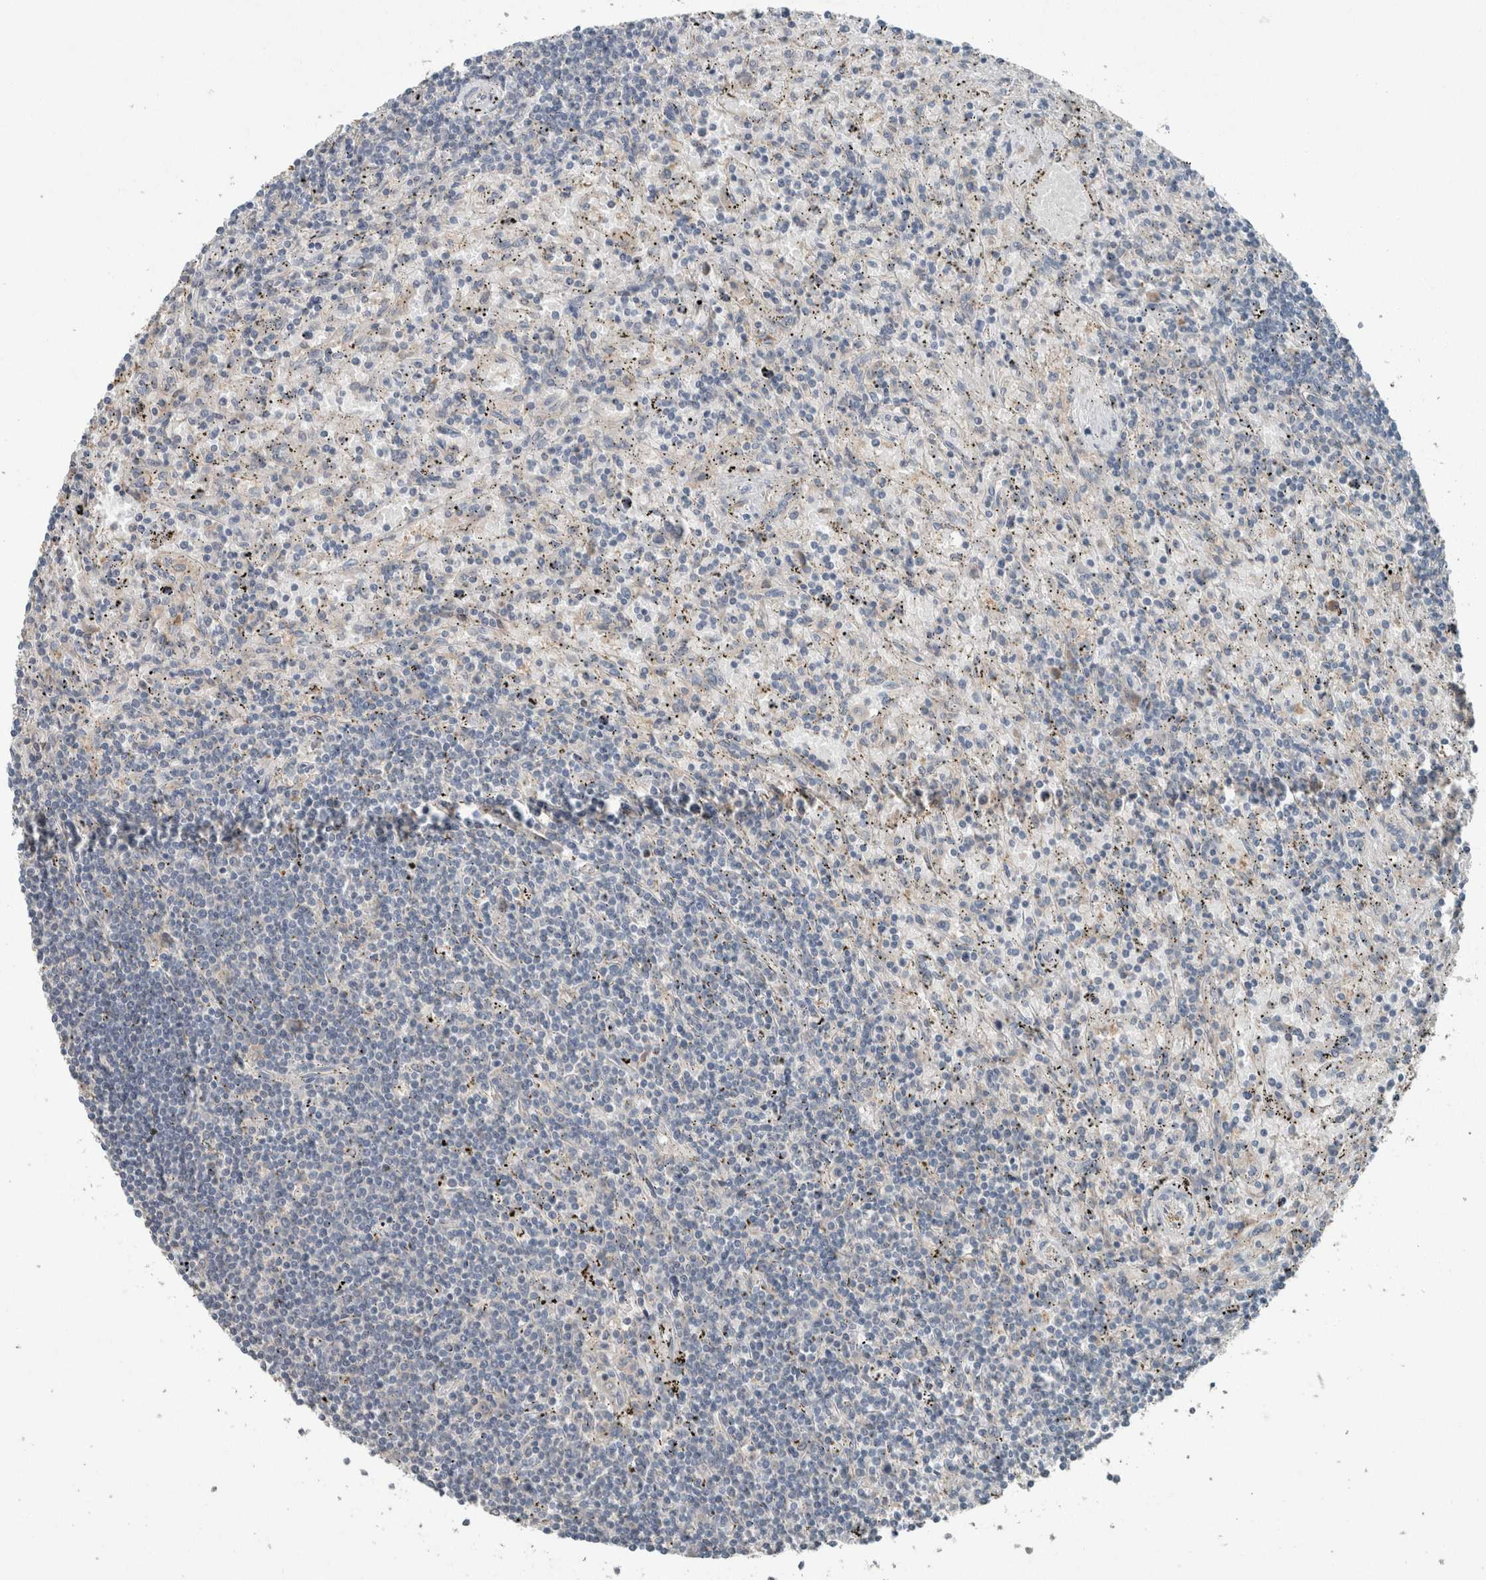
{"staining": {"intensity": "negative", "quantity": "none", "location": "none"}, "tissue": "lymphoma", "cell_type": "Tumor cells", "image_type": "cancer", "snomed": [{"axis": "morphology", "description": "Malignant lymphoma, non-Hodgkin's type, Low grade"}, {"axis": "topography", "description": "Spleen"}], "caption": "Tumor cells show no significant protein expression in low-grade malignant lymphoma, non-Hodgkin's type.", "gene": "KNTC1", "patient": {"sex": "male", "age": 76}}